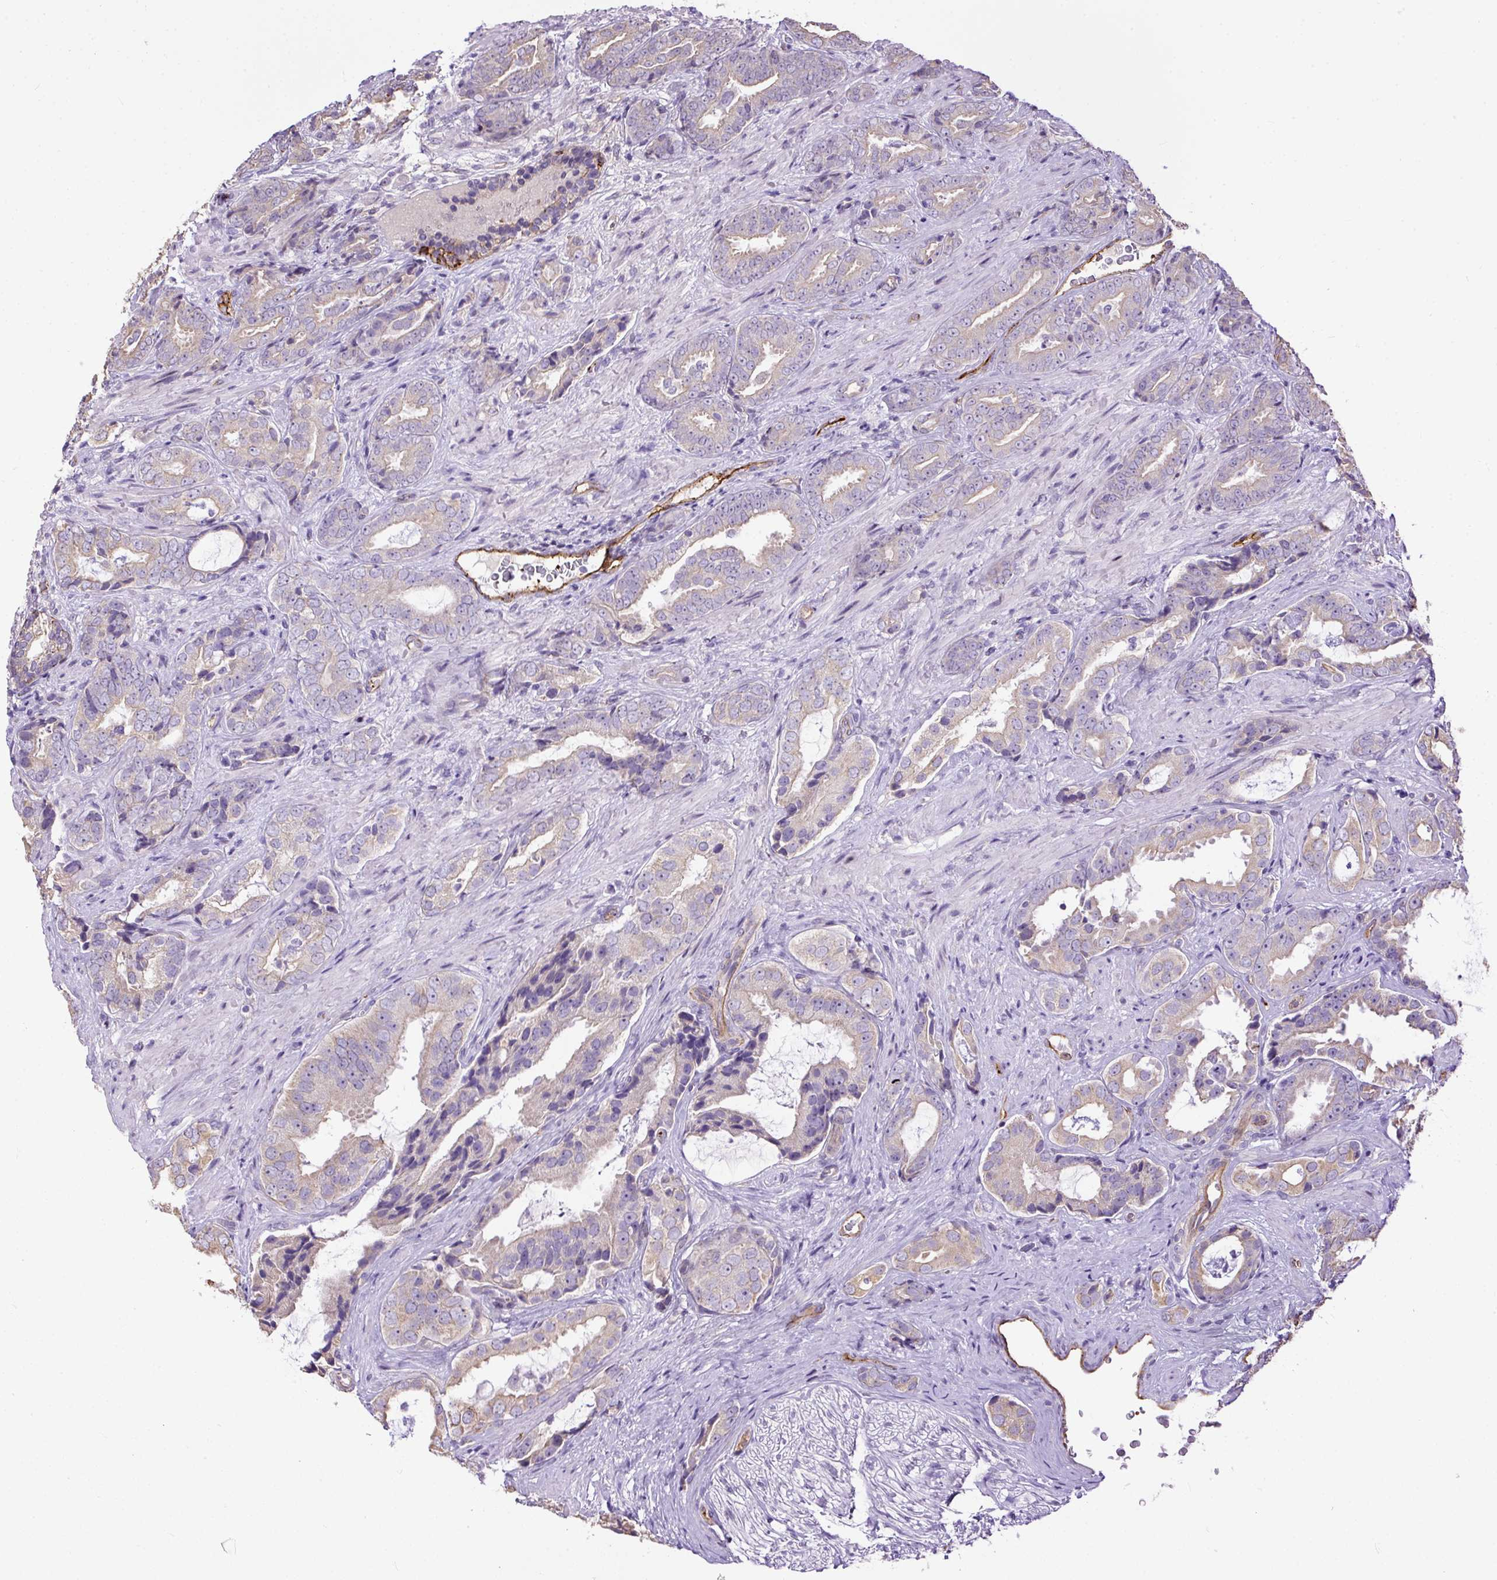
{"staining": {"intensity": "negative", "quantity": "none", "location": "none"}, "tissue": "prostate cancer", "cell_type": "Tumor cells", "image_type": "cancer", "snomed": [{"axis": "morphology", "description": "Adenocarcinoma, High grade"}, {"axis": "topography", "description": "Prostate"}], "caption": "The micrograph exhibits no significant positivity in tumor cells of prostate cancer.", "gene": "MAGEB16", "patient": {"sex": "male", "age": 71}}